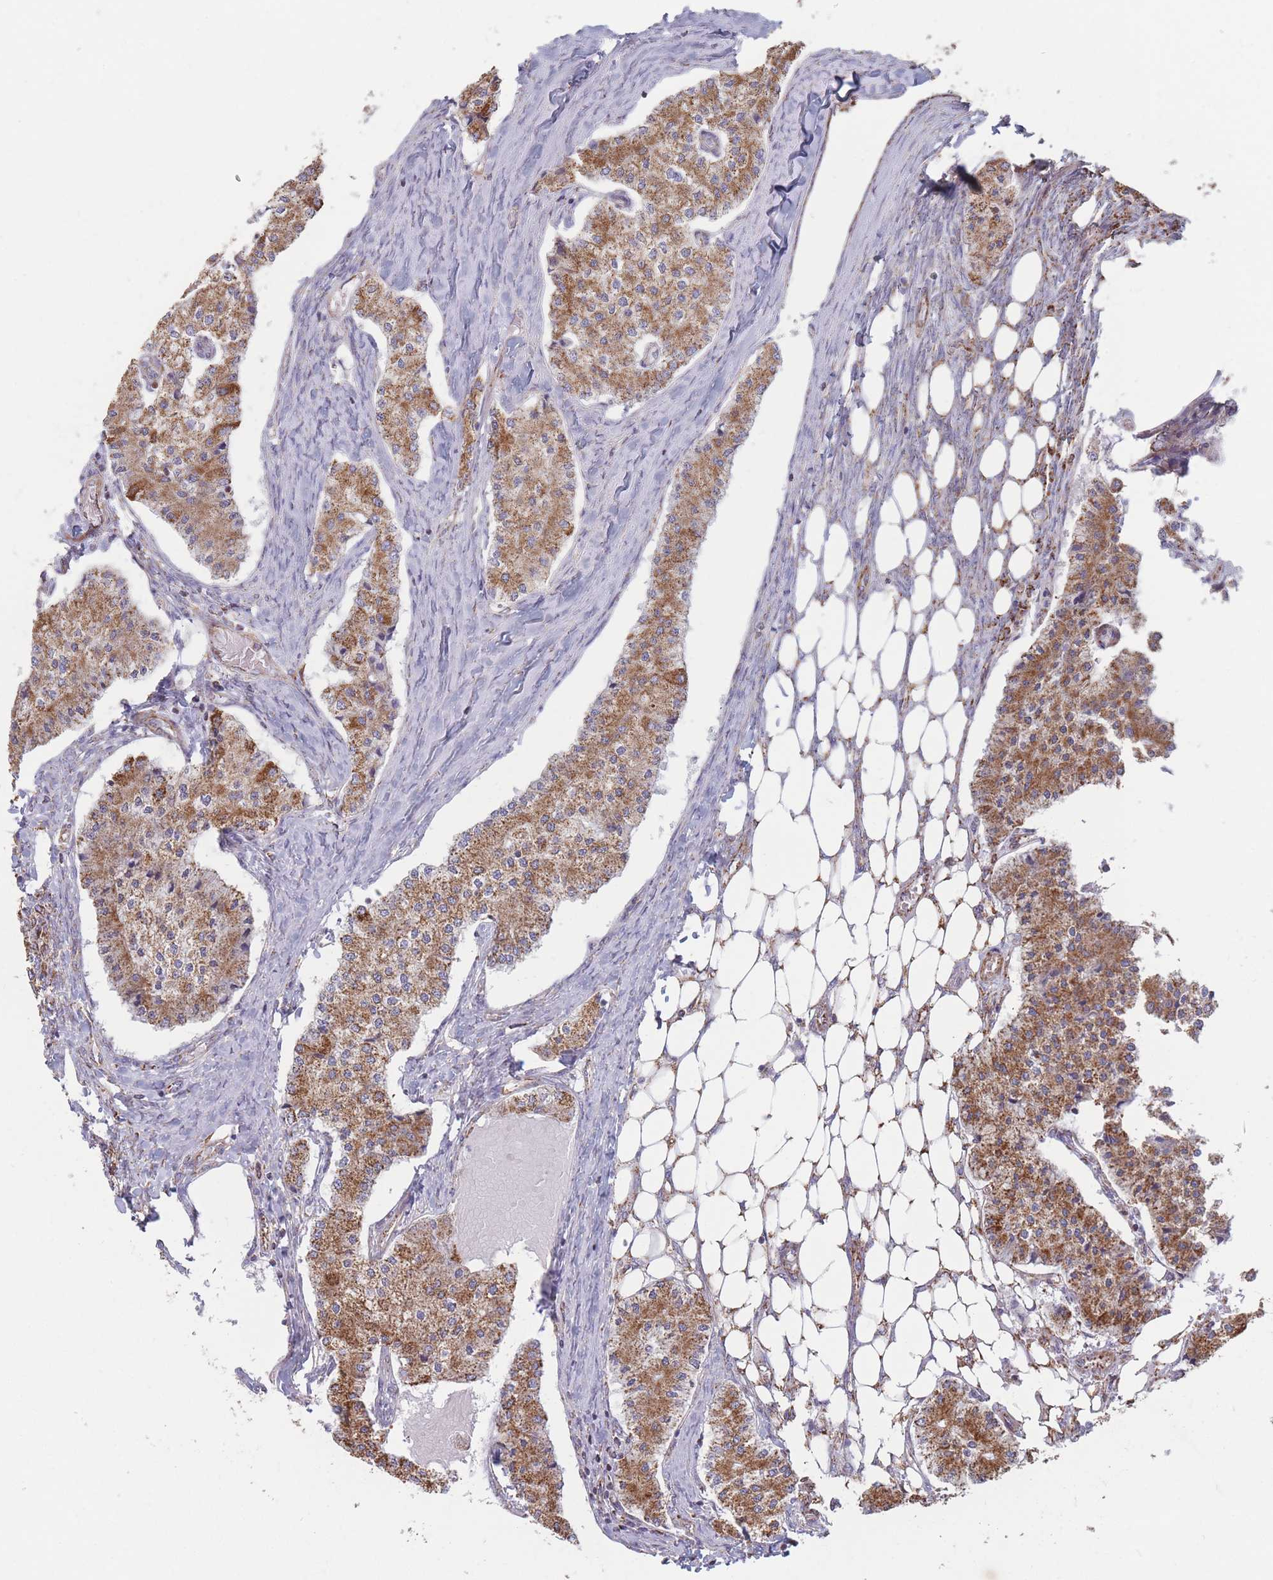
{"staining": {"intensity": "moderate", "quantity": ">75%", "location": "cytoplasmic/membranous"}, "tissue": "carcinoid", "cell_type": "Tumor cells", "image_type": "cancer", "snomed": [{"axis": "morphology", "description": "Carcinoid, malignant, NOS"}, {"axis": "topography", "description": "Colon"}], "caption": "Immunohistochemistry (IHC) photomicrograph of human malignant carcinoid stained for a protein (brown), which shows medium levels of moderate cytoplasmic/membranous staining in approximately >75% of tumor cells.", "gene": "KIF16B", "patient": {"sex": "female", "age": 52}}